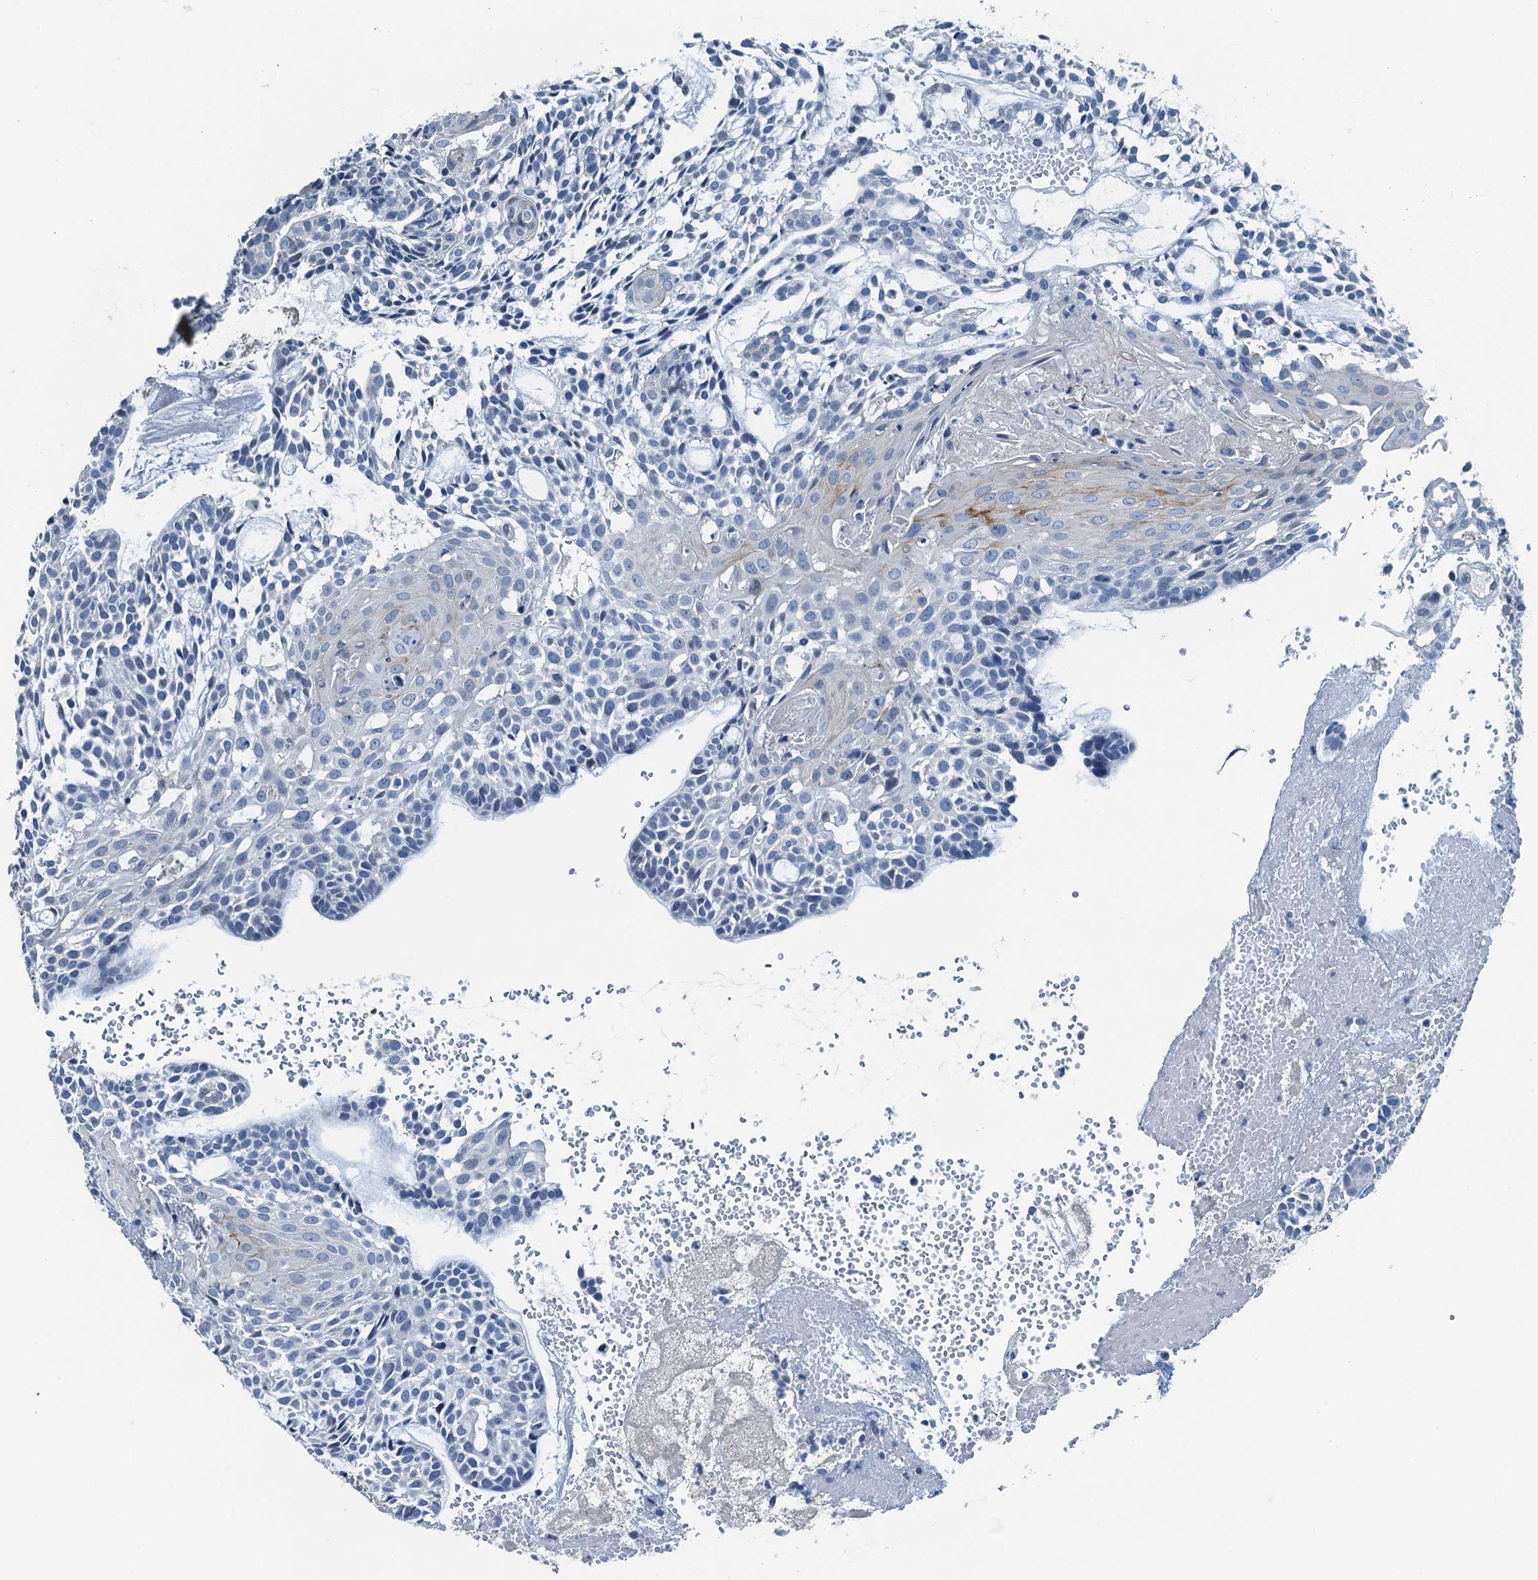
{"staining": {"intensity": "negative", "quantity": "none", "location": "none"}, "tissue": "head and neck cancer", "cell_type": "Tumor cells", "image_type": "cancer", "snomed": [{"axis": "morphology", "description": "Adenocarcinoma, NOS"}, {"axis": "topography", "description": "Subcutis"}, {"axis": "topography", "description": "Head-Neck"}], "caption": "Immunohistochemistry histopathology image of human head and neck cancer (adenocarcinoma) stained for a protein (brown), which reveals no staining in tumor cells.", "gene": "GFOD2", "patient": {"sex": "female", "age": 73}}